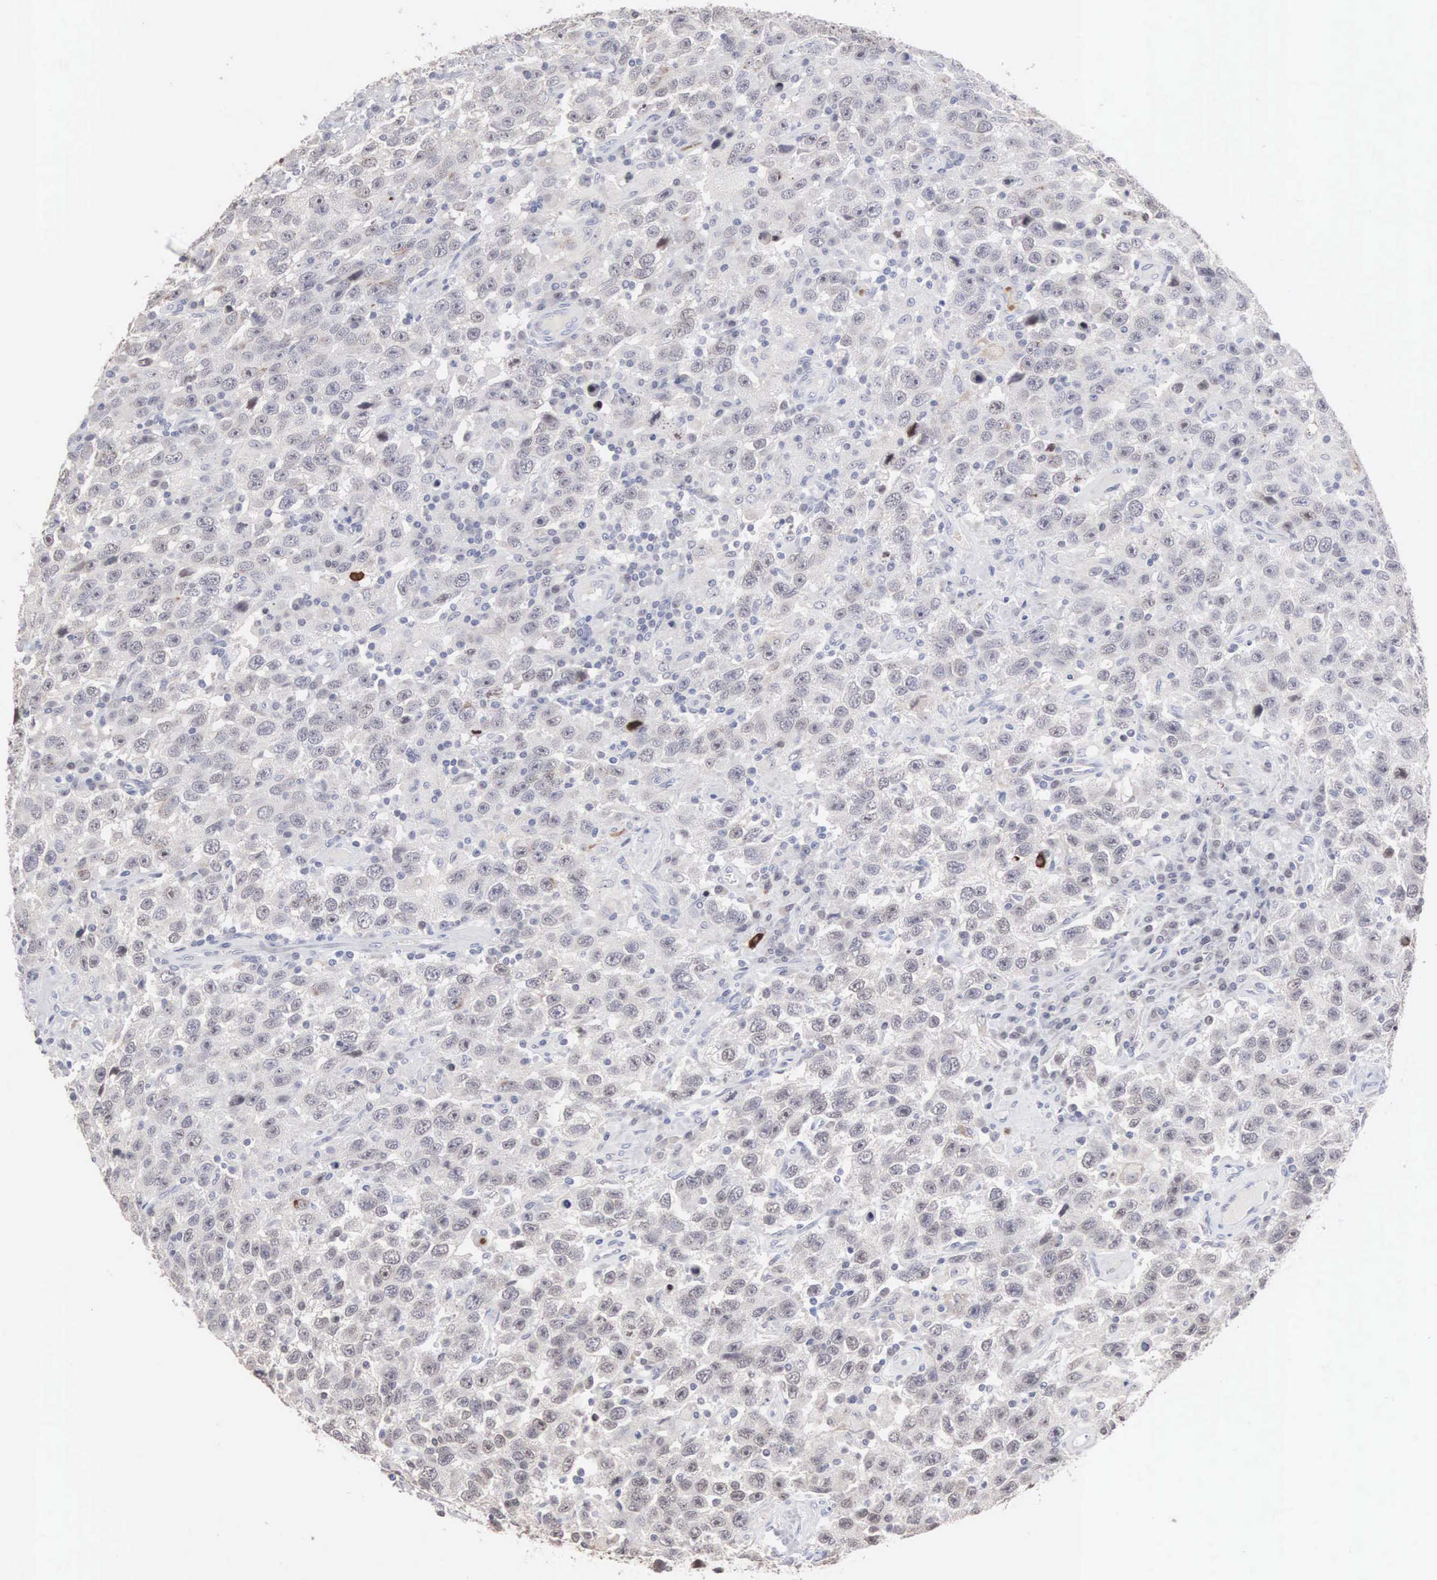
{"staining": {"intensity": "negative", "quantity": "none", "location": "none"}, "tissue": "testis cancer", "cell_type": "Tumor cells", "image_type": "cancer", "snomed": [{"axis": "morphology", "description": "Seminoma, NOS"}, {"axis": "topography", "description": "Testis"}], "caption": "Tumor cells show no significant expression in testis seminoma.", "gene": "ACOT4", "patient": {"sex": "male", "age": 41}}